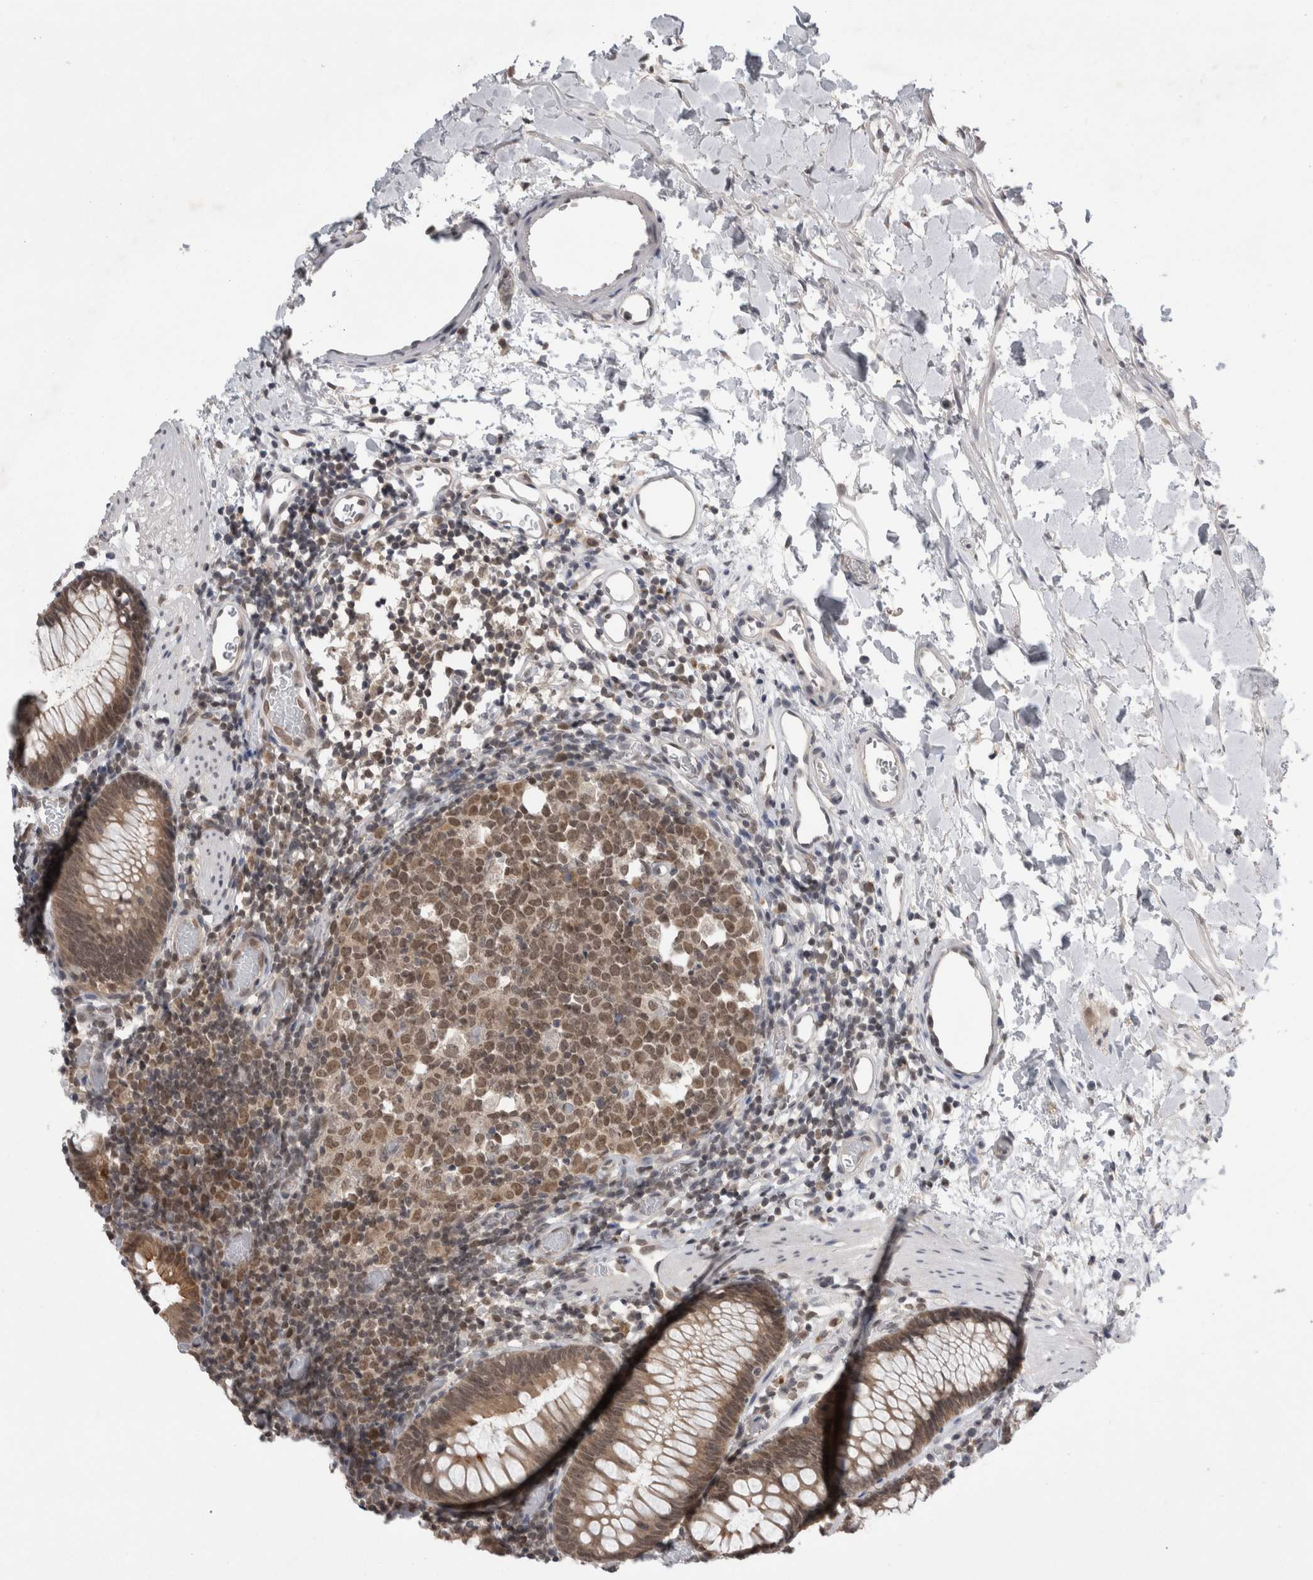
{"staining": {"intensity": "weak", "quantity": ">75%", "location": "cytoplasmic/membranous"}, "tissue": "colon", "cell_type": "Endothelial cells", "image_type": "normal", "snomed": [{"axis": "morphology", "description": "Normal tissue, NOS"}, {"axis": "topography", "description": "Colon"}], "caption": "High-magnification brightfield microscopy of unremarkable colon stained with DAB (brown) and counterstained with hematoxylin (blue). endothelial cells exhibit weak cytoplasmic/membranous expression is appreciated in about>75% of cells. The protein is stained brown, and the nuclei are stained in blue (DAB IHC with brightfield microscopy, high magnification).", "gene": "ZNF341", "patient": {"sex": "male", "age": 14}}